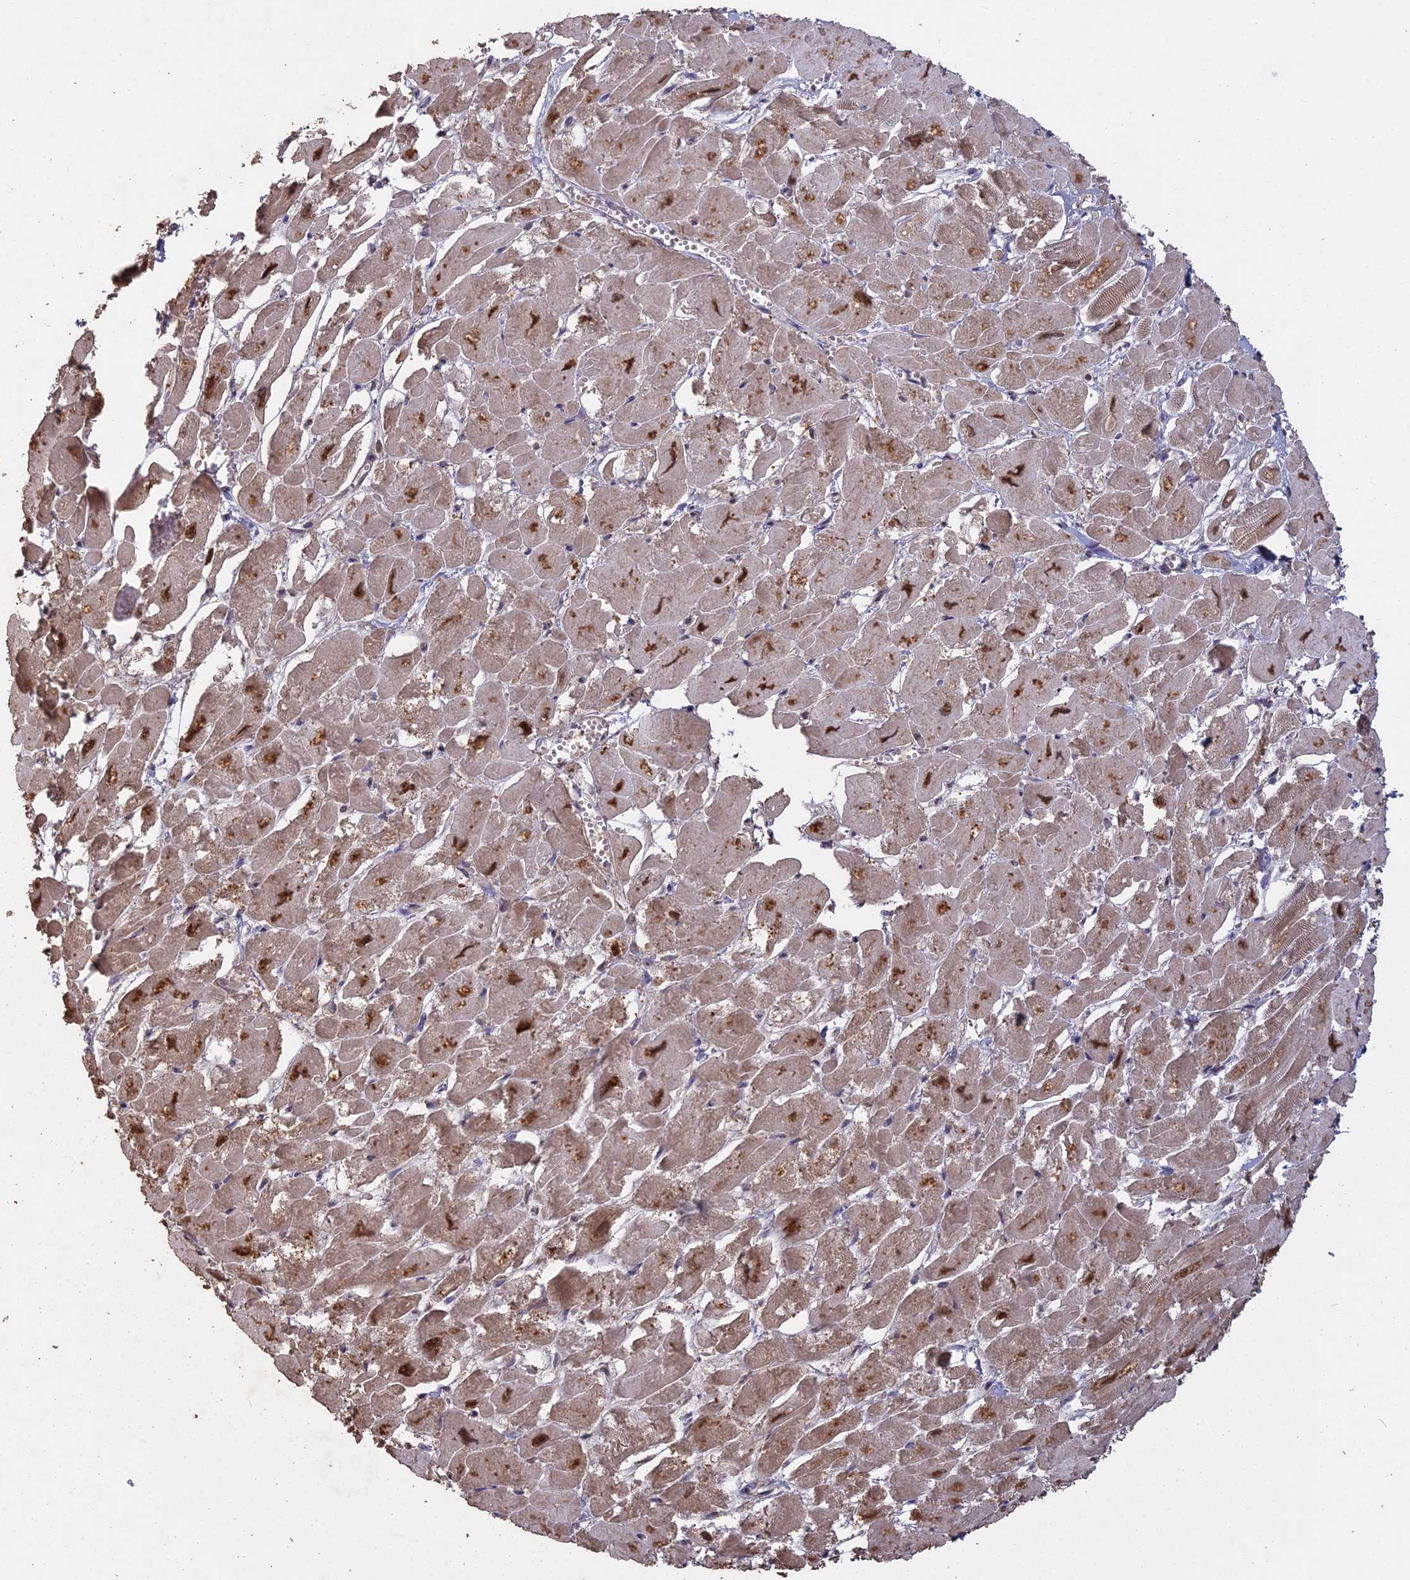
{"staining": {"intensity": "moderate", "quantity": ">75%", "location": "cytoplasmic/membranous,nuclear"}, "tissue": "heart muscle", "cell_type": "Cardiomyocytes", "image_type": "normal", "snomed": [{"axis": "morphology", "description": "Normal tissue, NOS"}, {"axis": "topography", "description": "Heart"}], "caption": "This micrograph demonstrates IHC staining of unremarkable human heart muscle, with medium moderate cytoplasmic/membranous,nuclear expression in approximately >75% of cardiomyocytes.", "gene": "PSMC6", "patient": {"sex": "male", "age": 54}}